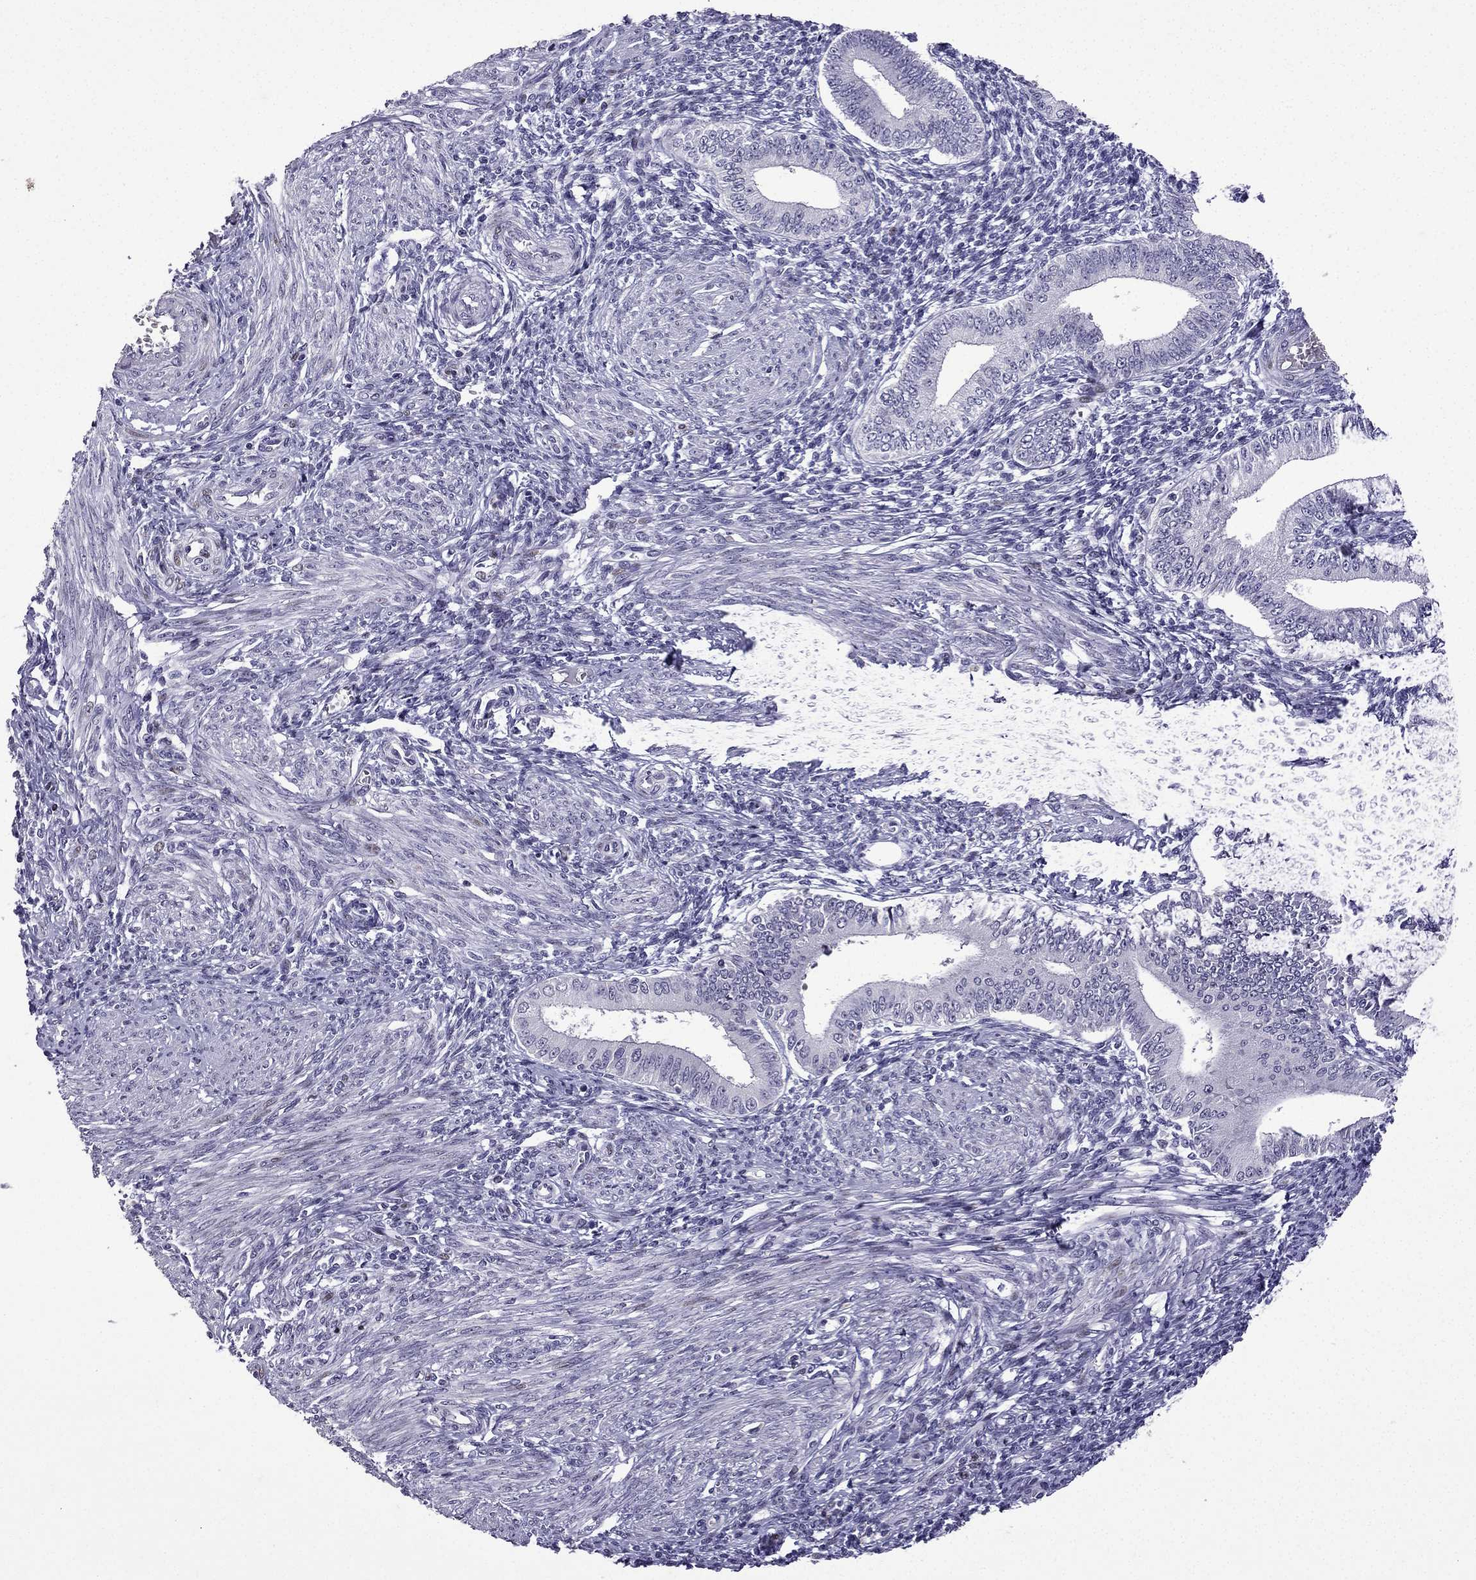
{"staining": {"intensity": "negative", "quantity": "none", "location": "none"}, "tissue": "endometrium", "cell_type": "Cells in endometrial stroma", "image_type": "normal", "snomed": [{"axis": "morphology", "description": "Normal tissue, NOS"}, {"axis": "topography", "description": "Endometrium"}], "caption": "DAB immunohistochemical staining of benign human endometrium exhibits no significant expression in cells in endometrial stroma.", "gene": "TTN", "patient": {"sex": "female", "age": 42}}